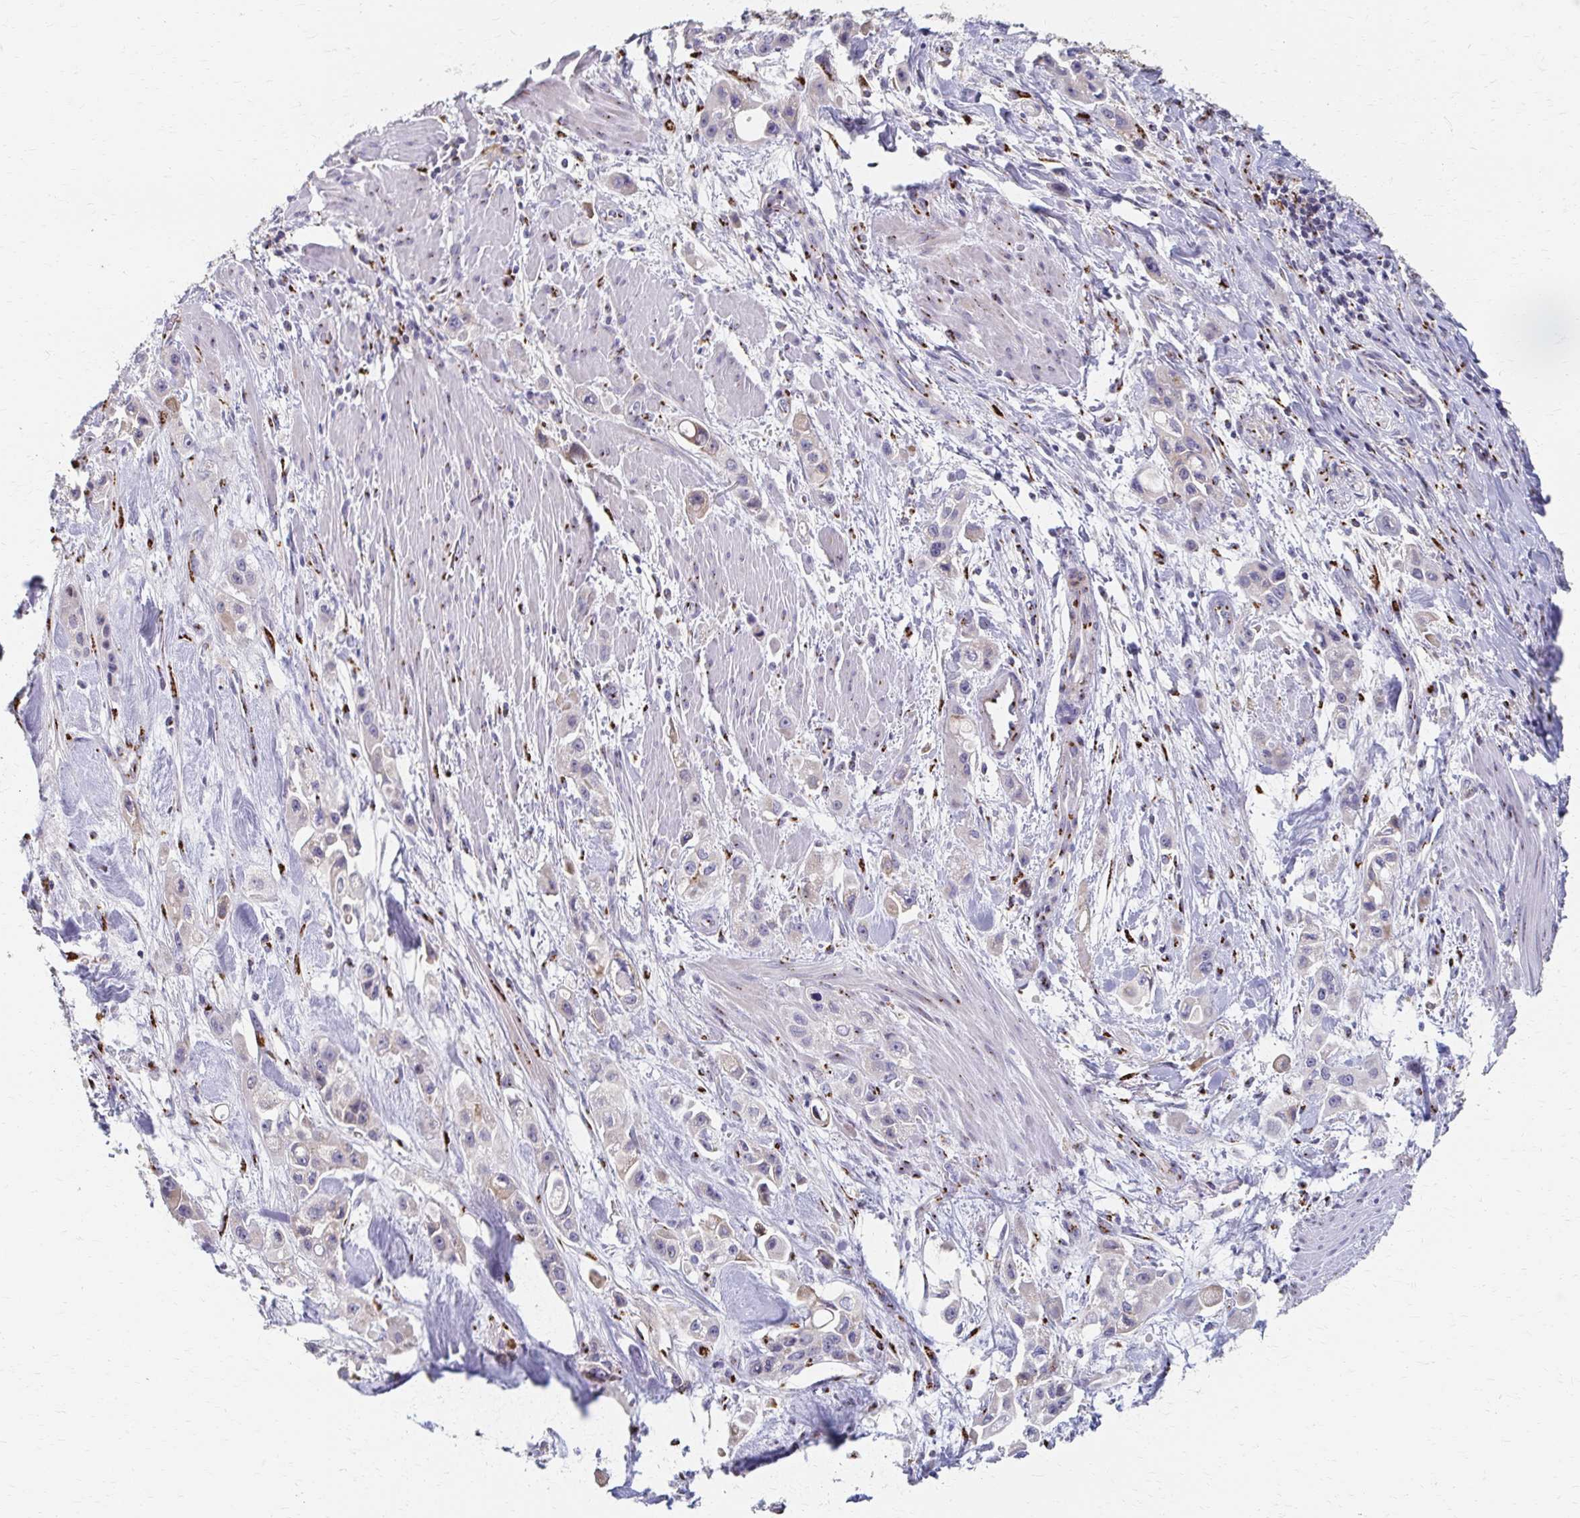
{"staining": {"intensity": "negative", "quantity": "none", "location": "none"}, "tissue": "pancreatic cancer", "cell_type": "Tumor cells", "image_type": "cancer", "snomed": [{"axis": "morphology", "description": "Adenocarcinoma, NOS"}, {"axis": "topography", "description": "Pancreas"}], "caption": "There is no significant expression in tumor cells of pancreatic cancer. The staining was performed using DAB to visualize the protein expression in brown, while the nuclei were stained in blue with hematoxylin (Magnification: 20x).", "gene": "TM9SF1", "patient": {"sex": "female", "age": 66}}